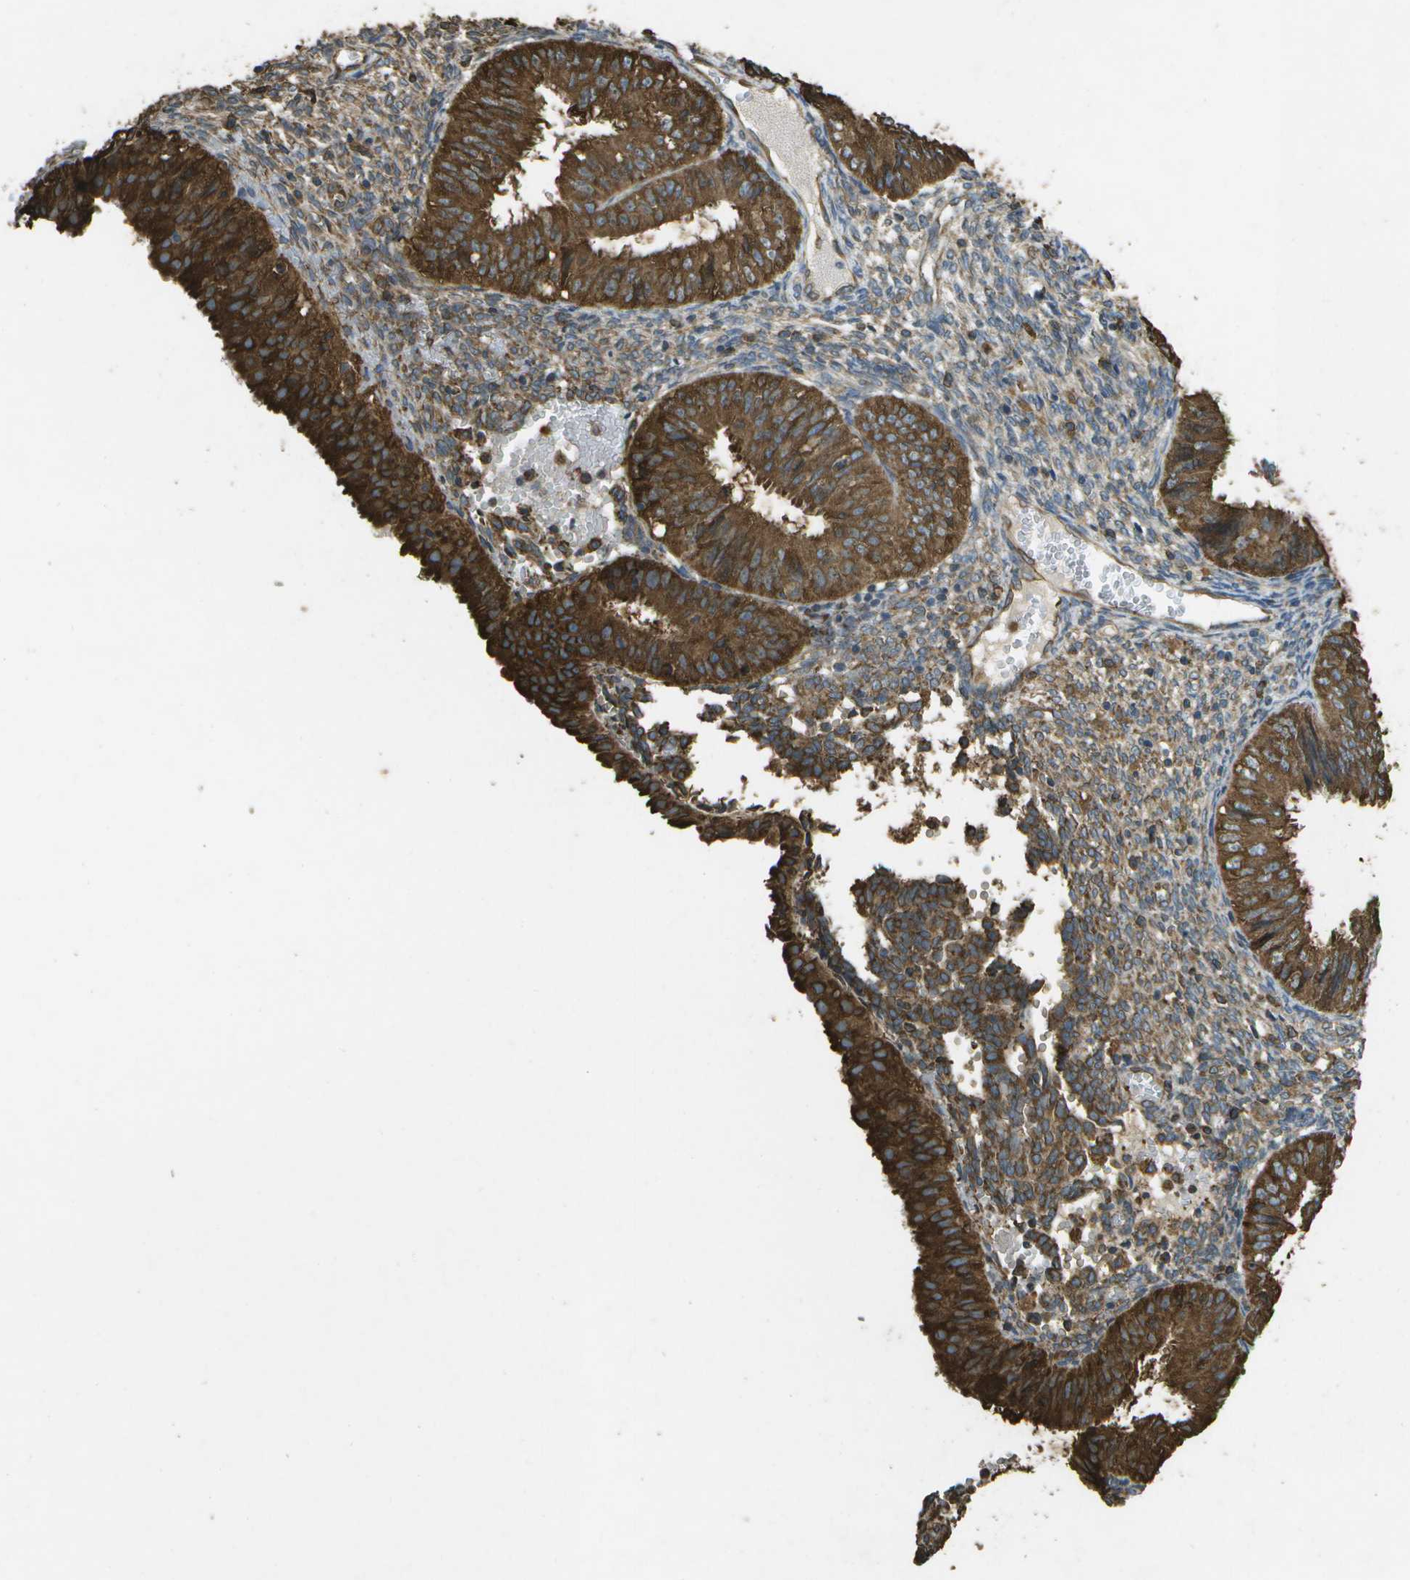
{"staining": {"intensity": "strong", "quantity": ">75%", "location": "cytoplasmic/membranous"}, "tissue": "endometrial cancer", "cell_type": "Tumor cells", "image_type": "cancer", "snomed": [{"axis": "morphology", "description": "Normal tissue, NOS"}, {"axis": "morphology", "description": "Adenocarcinoma, NOS"}, {"axis": "topography", "description": "Endometrium"}], "caption": "Immunohistochemistry (IHC) (DAB) staining of endometrial cancer demonstrates strong cytoplasmic/membranous protein expression in approximately >75% of tumor cells. The staining is performed using DAB (3,3'-diaminobenzidine) brown chromogen to label protein expression. The nuclei are counter-stained blue using hematoxylin.", "gene": "PDIA4", "patient": {"sex": "female", "age": 53}}